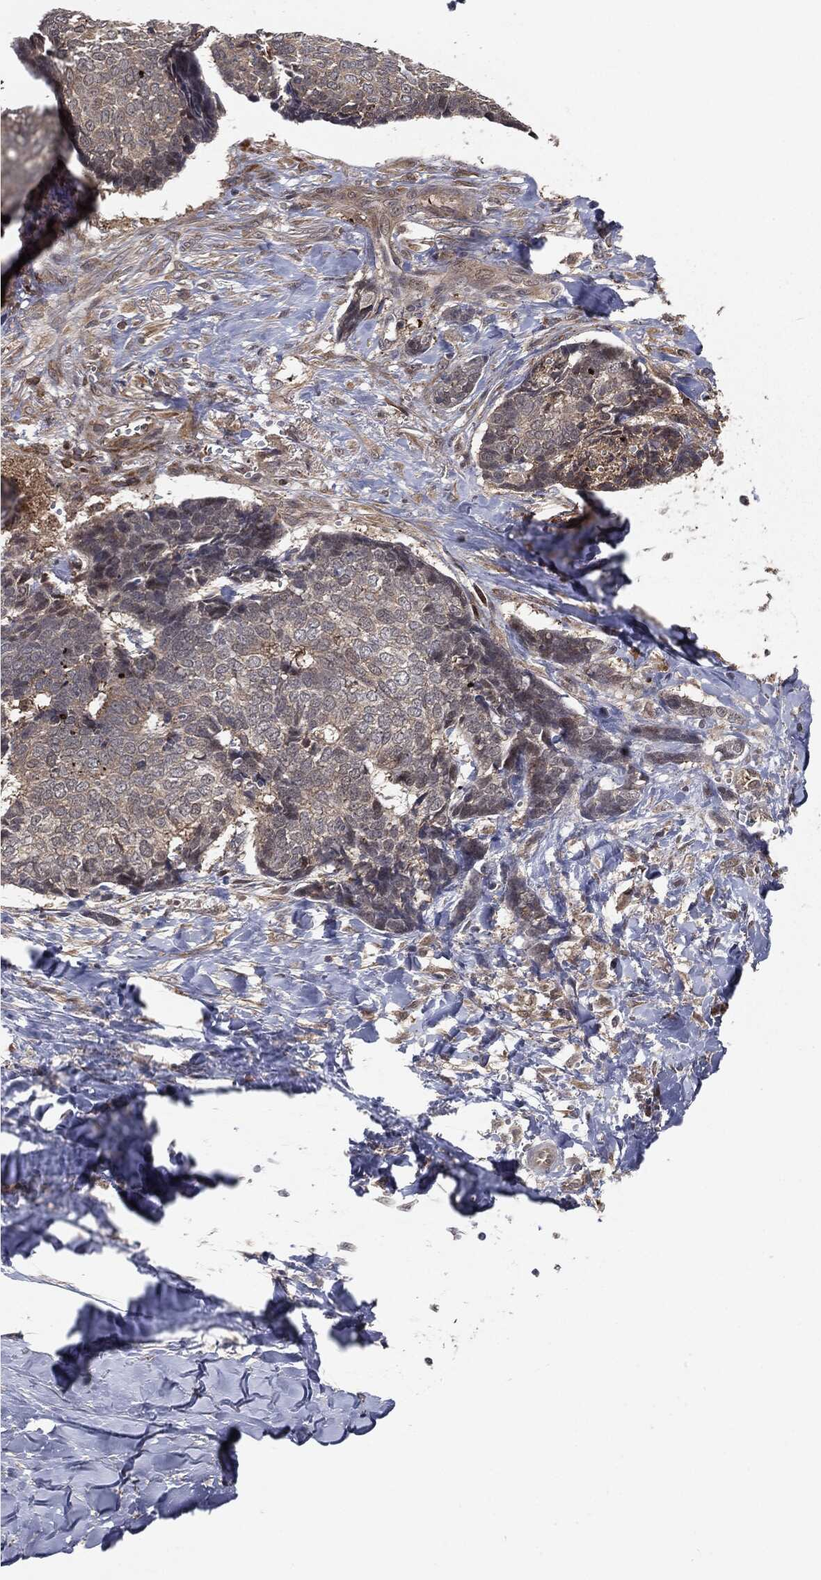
{"staining": {"intensity": "negative", "quantity": "none", "location": "none"}, "tissue": "skin cancer", "cell_type": "Tumor cells", "image_type": "cancer", "snomed": [{"axis": "morphology", "description": "Basal cell carcinoma"}, {"axis": "topography", "description": "Skin"}], "caption": "Tumor cells show no significant expression in skin basal cell carcinoma. The staining is performed using DAB brown chromogen with nuclei counter-stained in using hematoxylin.", "gene": "FBXO7", "patient": {"sex": "male", "age": 86}}